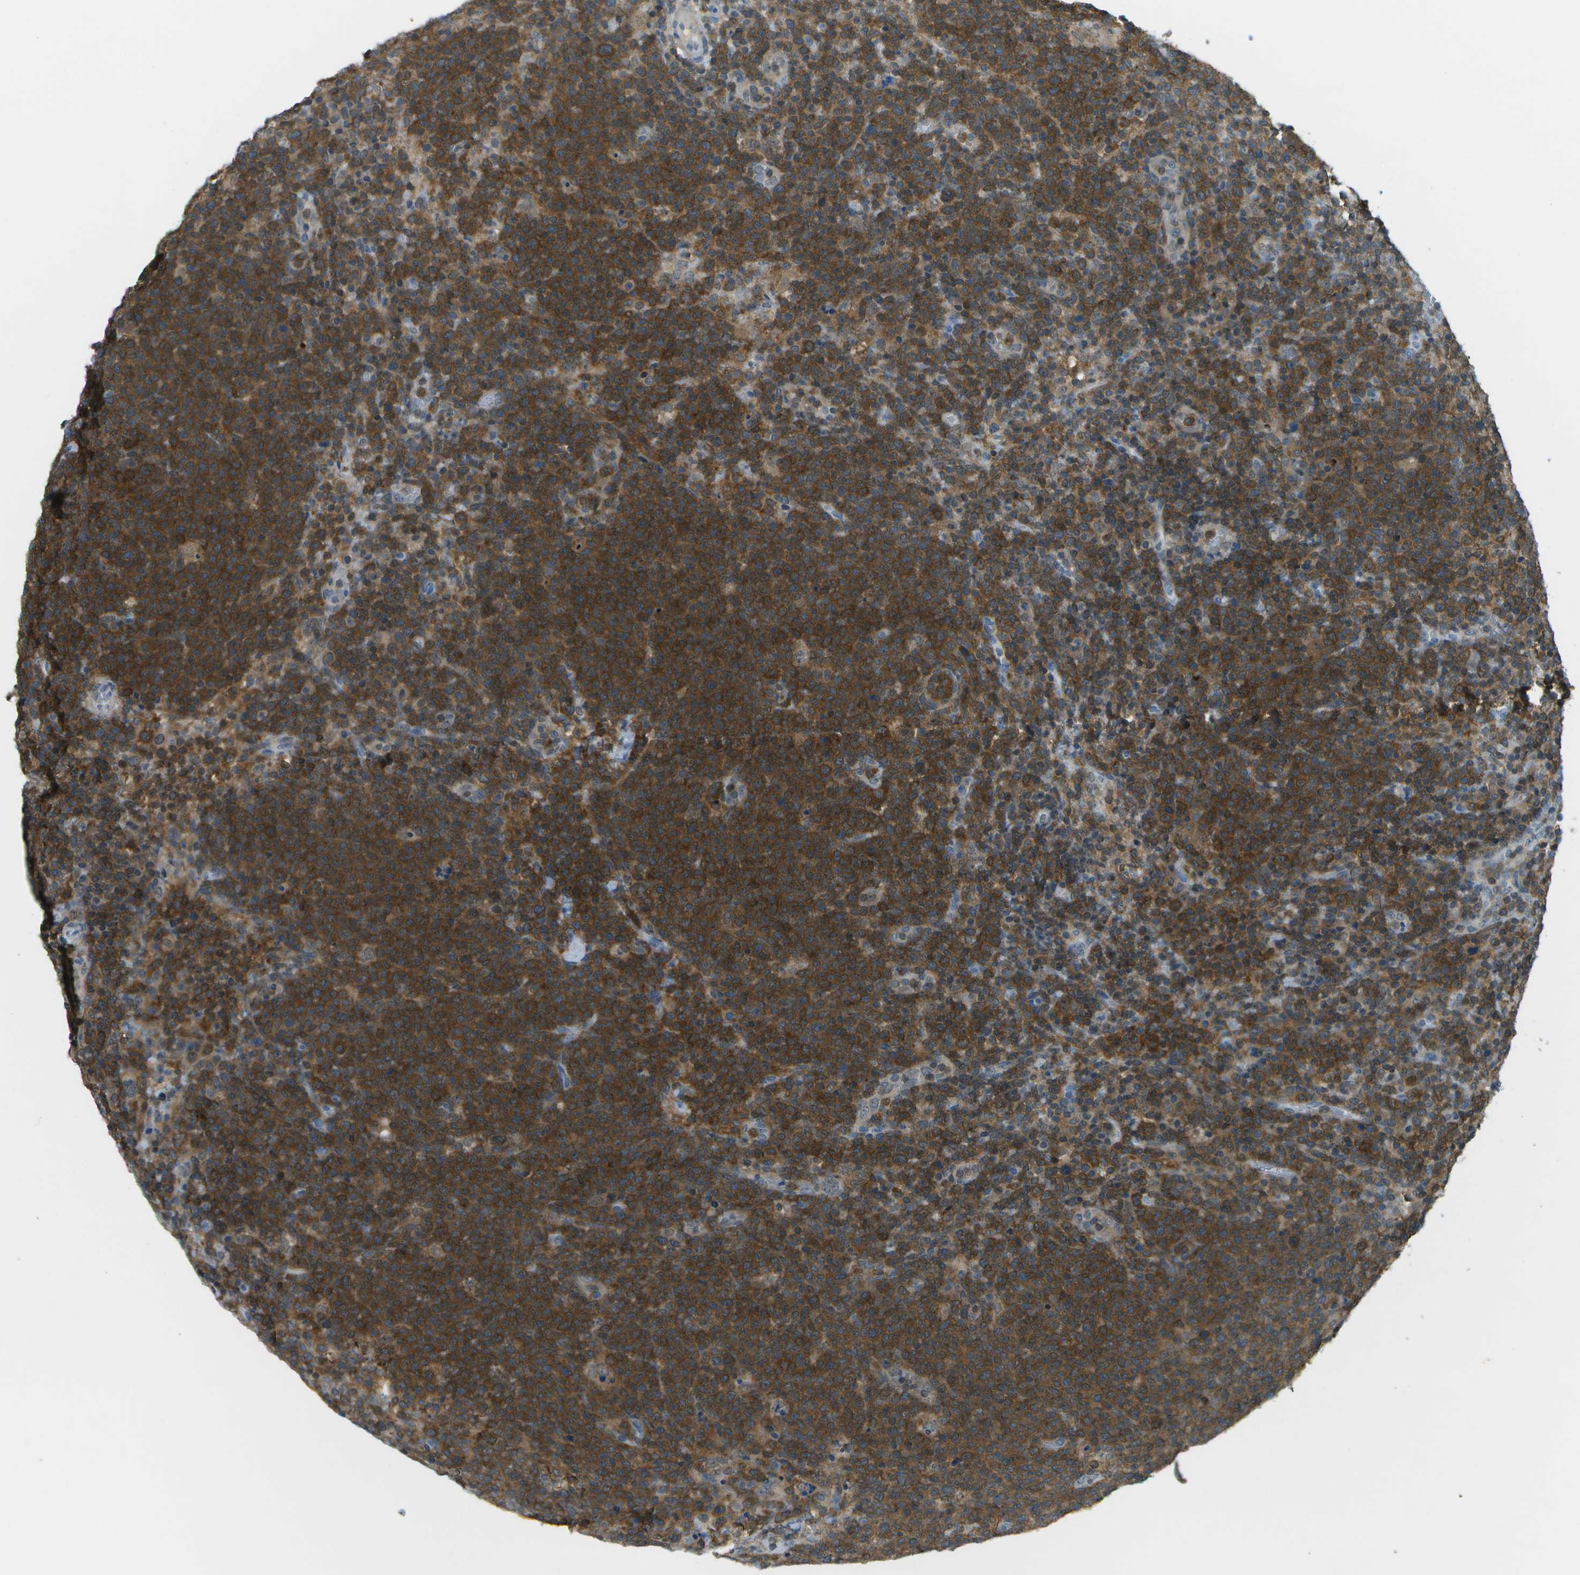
{"staining": {"intensity": "strong", "quantity": ">75%", "location": "cytoplasmic/membranous"}, "tissue": "lymphoma", "cell_type": "Tumor cells", "image_type": "cancer", "snomed": [{"axis": "morphology", "description": "Malignant lymphoma, non-Hodgkin's type, High grade"}, {"axis": "topography", "description": "Lymph node"}], "caption": "Protein expression by immunohistochemistry reveals strong cytoplasmic/membranous expression in about >75% of tumor cells in high-grade malignant lymphoma, non-Hodgkin's type.", "gene": "CDH23", "patient": {"sex": "male", "age": 61}}